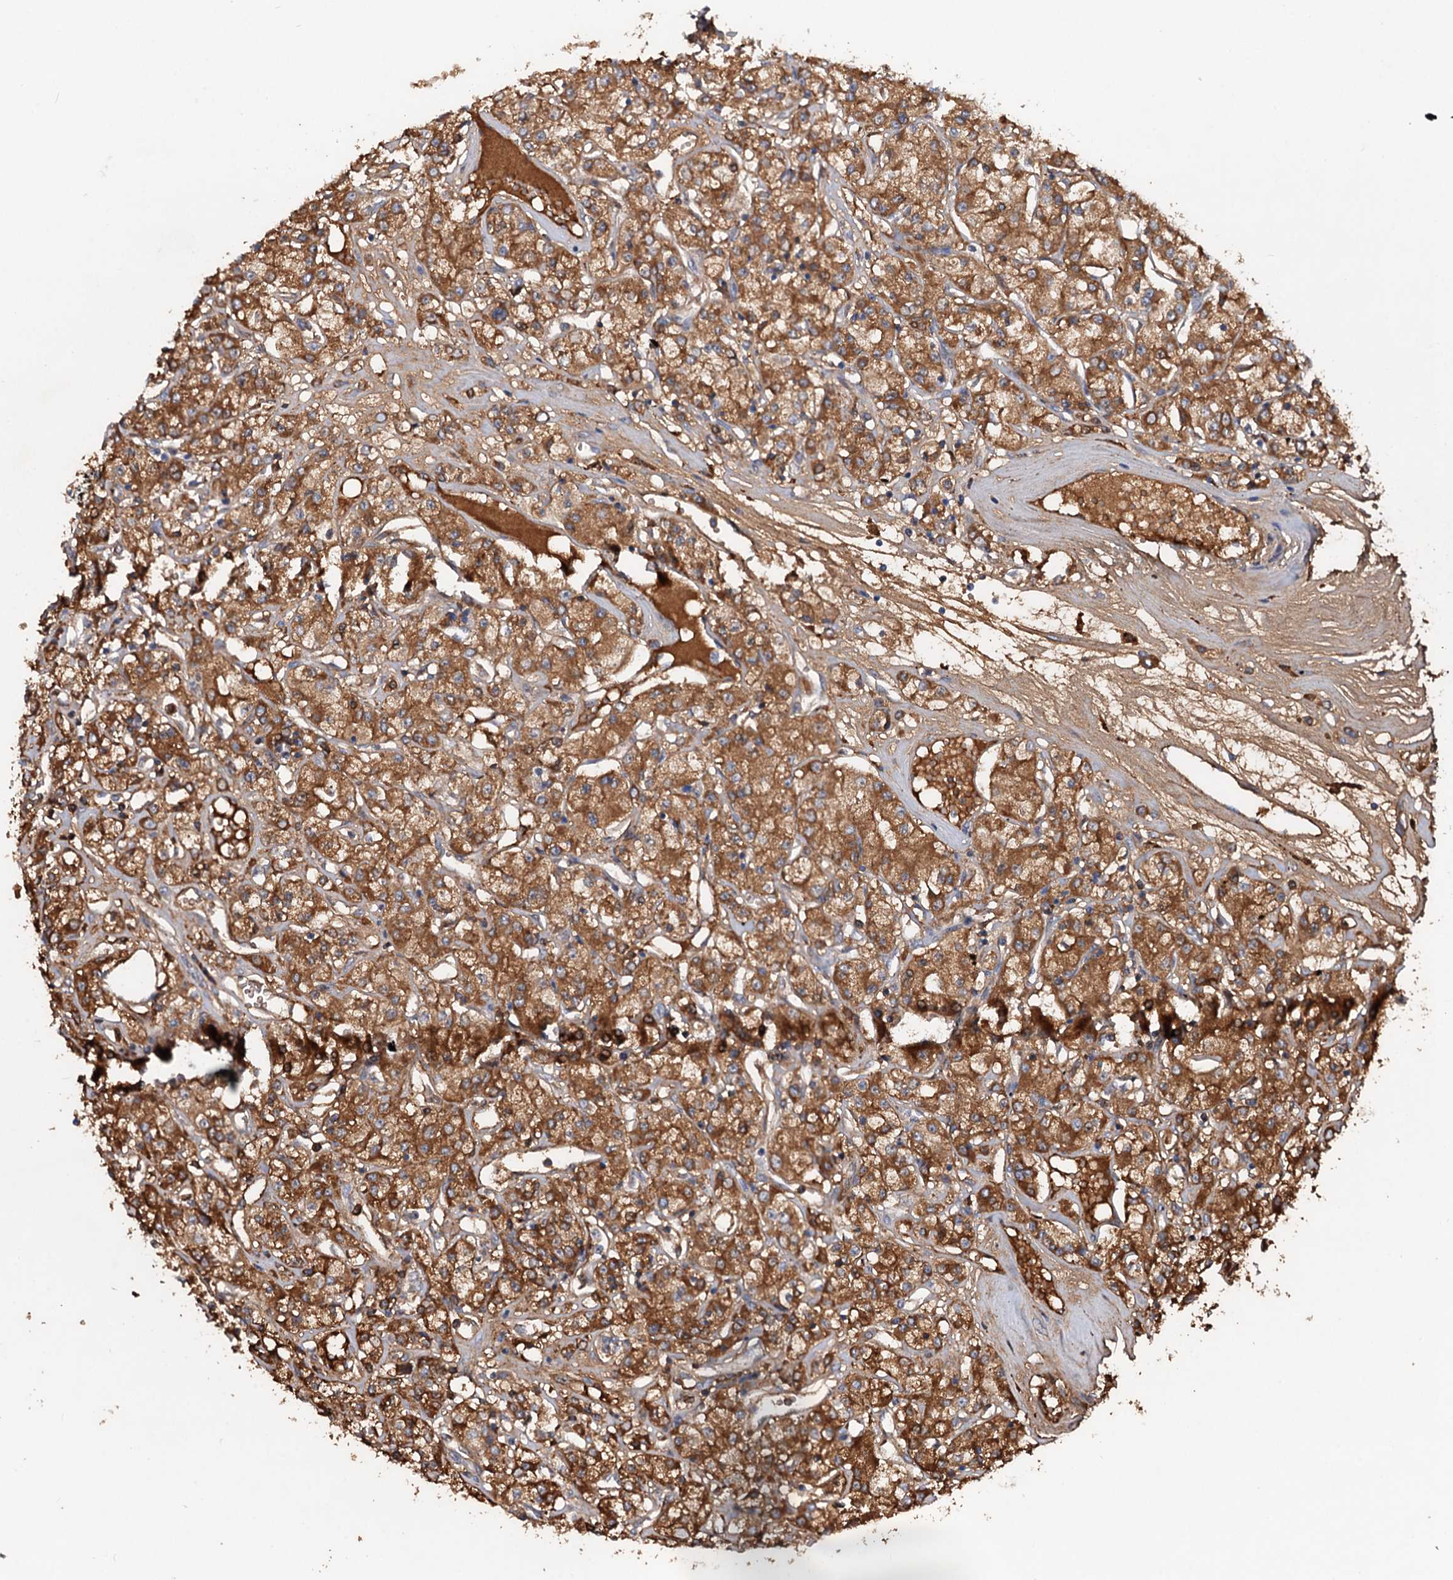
{"staining": {"intensity": "moderate", "quantity": ">75%", "location": "cytoplasmic/membranous"}, "tissue": "renal cancer", "cell_type": "Tumor cells", "image_type": "cancer", "snomed": [{"axis": "morphology", "description": "Adenocarcinoma, NOS"}, {"axis": "topography", "description": "Kidney"}], "caption": "This is an image of IHC staining of renal cancer (adenocarcinoma), which shows moderate expression in the cytoplasmic/membranous of tumor cells.", "gene": "CHRD", "patient": {"sex": "female", "age": 59}}